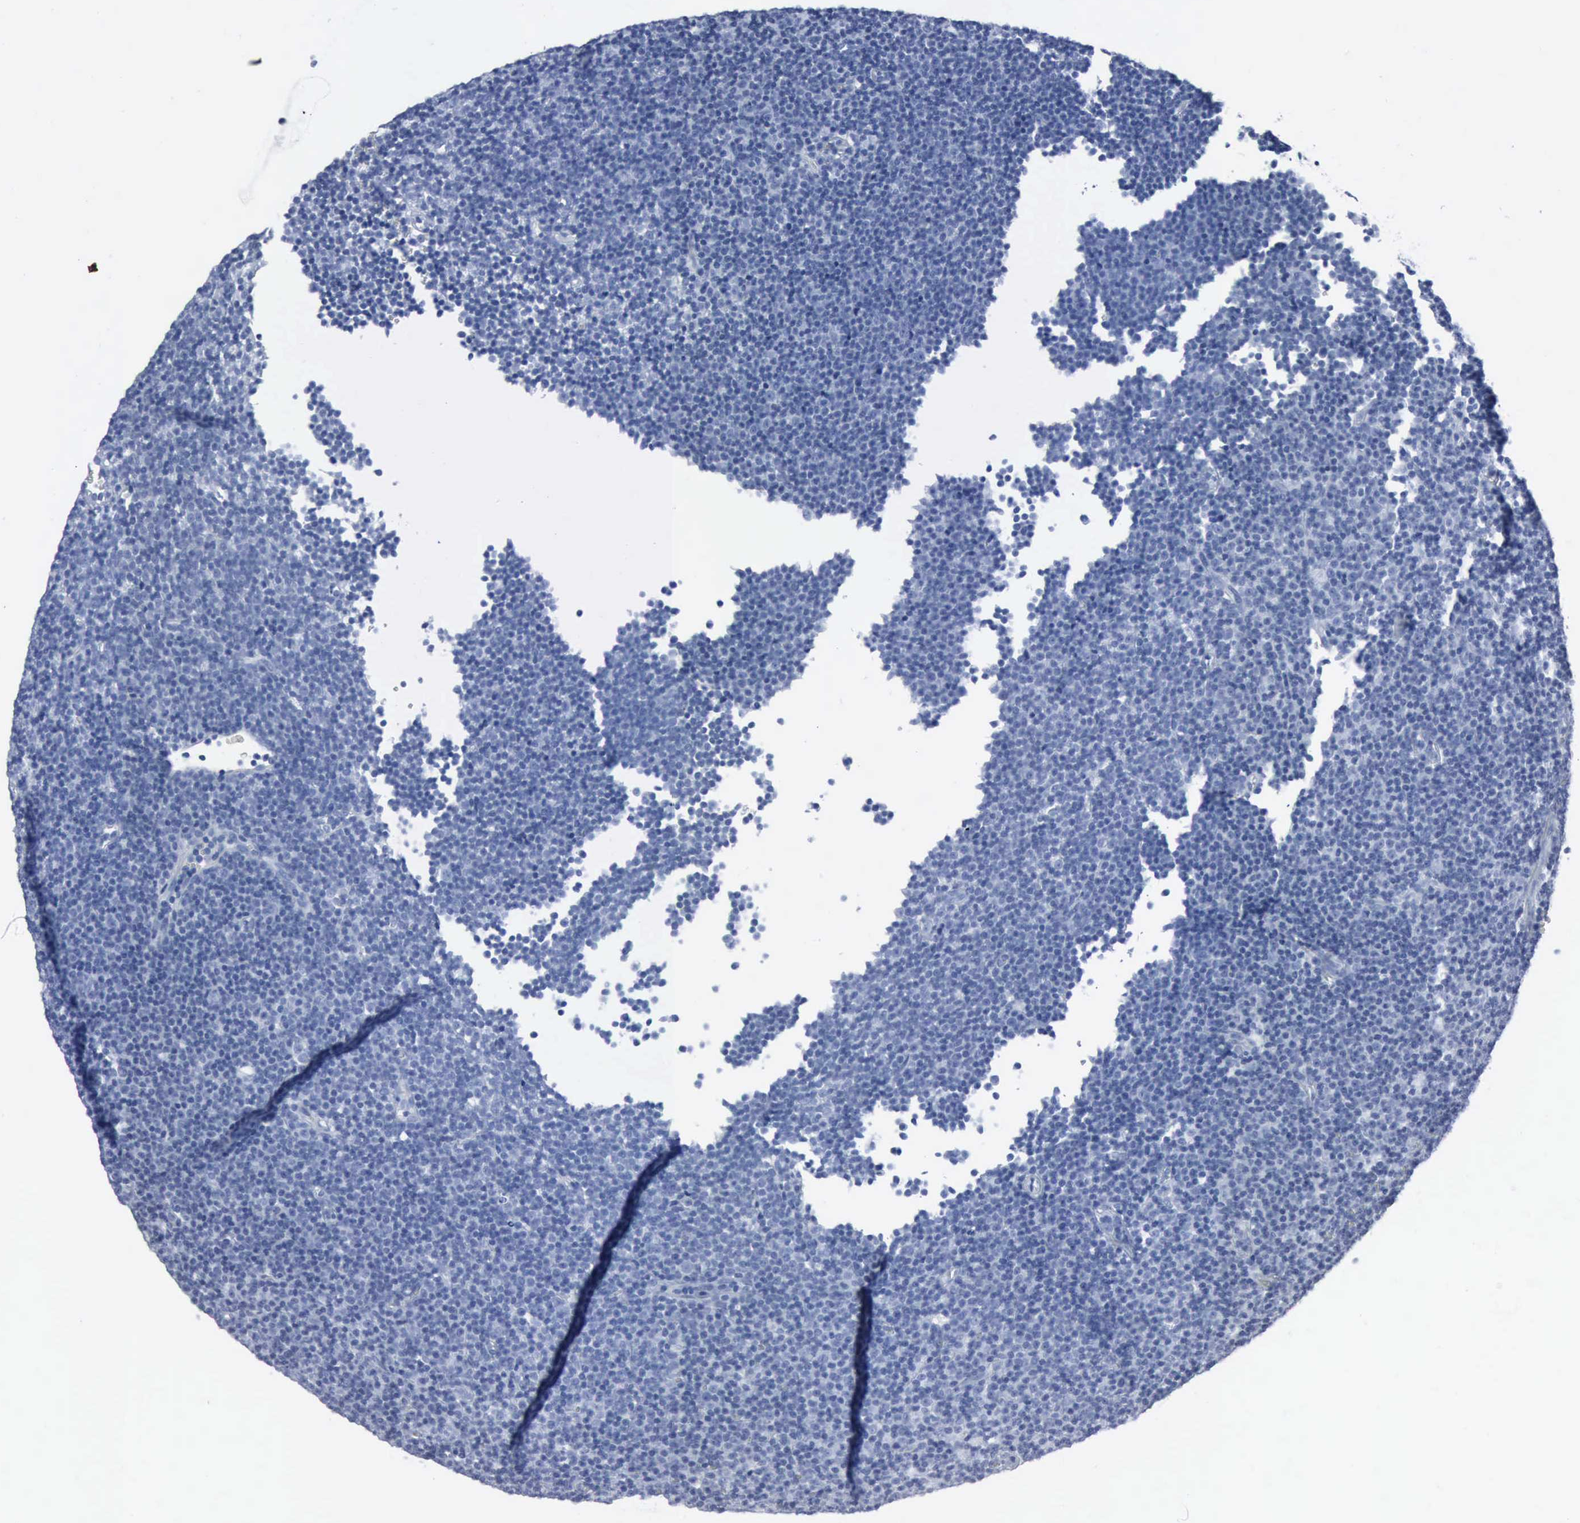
{"staining": {"intensity": "negative", "quantity": "none", "location": "none"}, "tissue": "lymphoma", "cell_type": "Tumor cells", "image_type": "cancer", "snomed": [{"axis": "morphology", "description": "Malignant lymphoma, non-Hodgkin's type, Low grade"}, {"axis": "topography", "description": "Lymph node"}], "caption": "There is no significant staining in tumor cells of malignant lymphoma, non-Hodgkin's type (low-grade).", "gene": "DMD", "patient": {"sex": "male", "age": 57}}